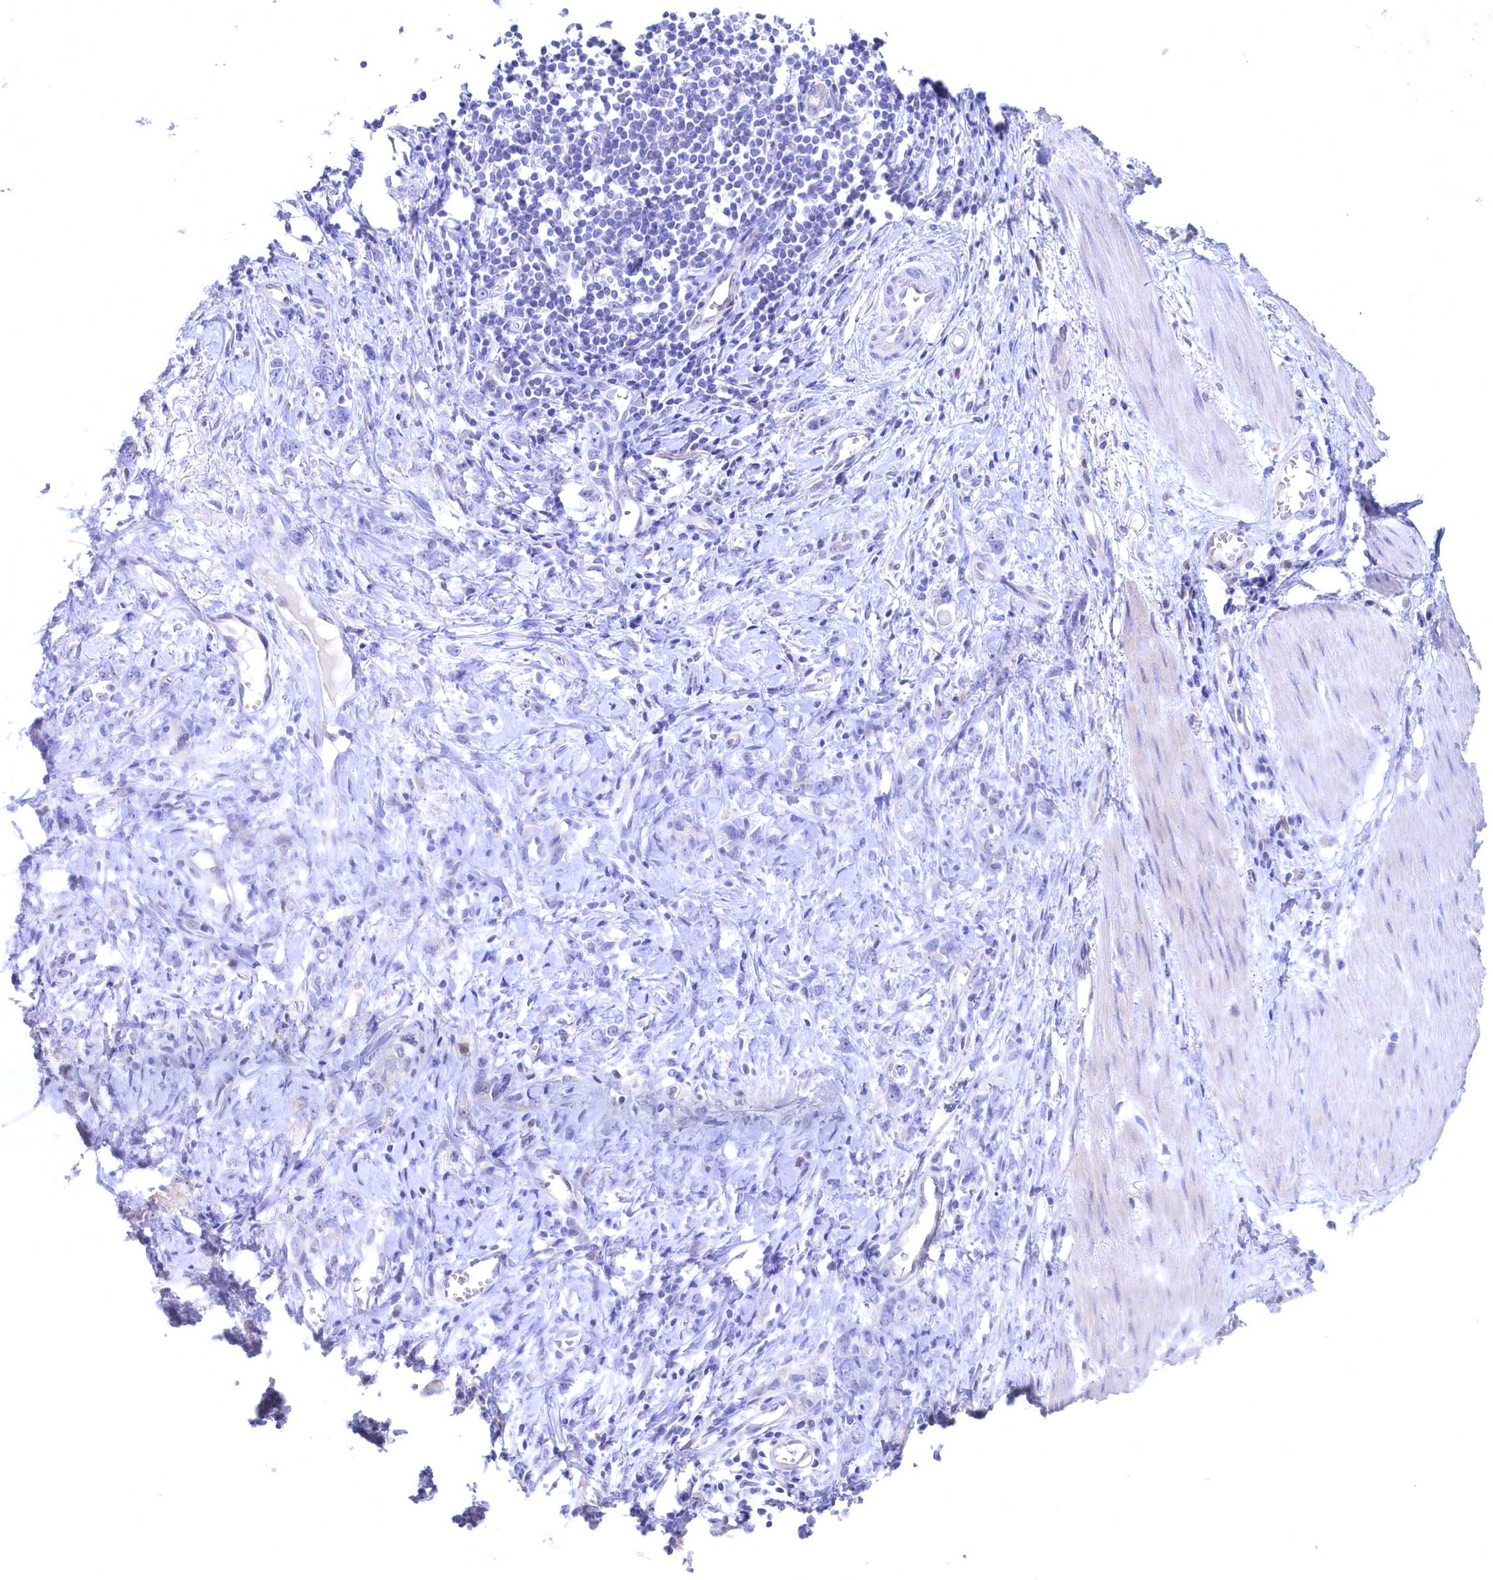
{"staining": {"intensity": "negative", "quantity": "none", "location": "none"}, "tissue": "stomach cancer", "cell_type": "Tumor cells", "image_type": "cancer", "snomed": [{"axis": "morphology", "description": "Adenocarcinoma, NOS"}, {"axis": "topography", "description": "Stomach"}], "caption": "This is an immunohistochemistry photomicrograph of human stomach cancer. There is no positivity in tumor cells.", "gene": "C11orf54", "patient": {"sex": "female", "age": 76}}